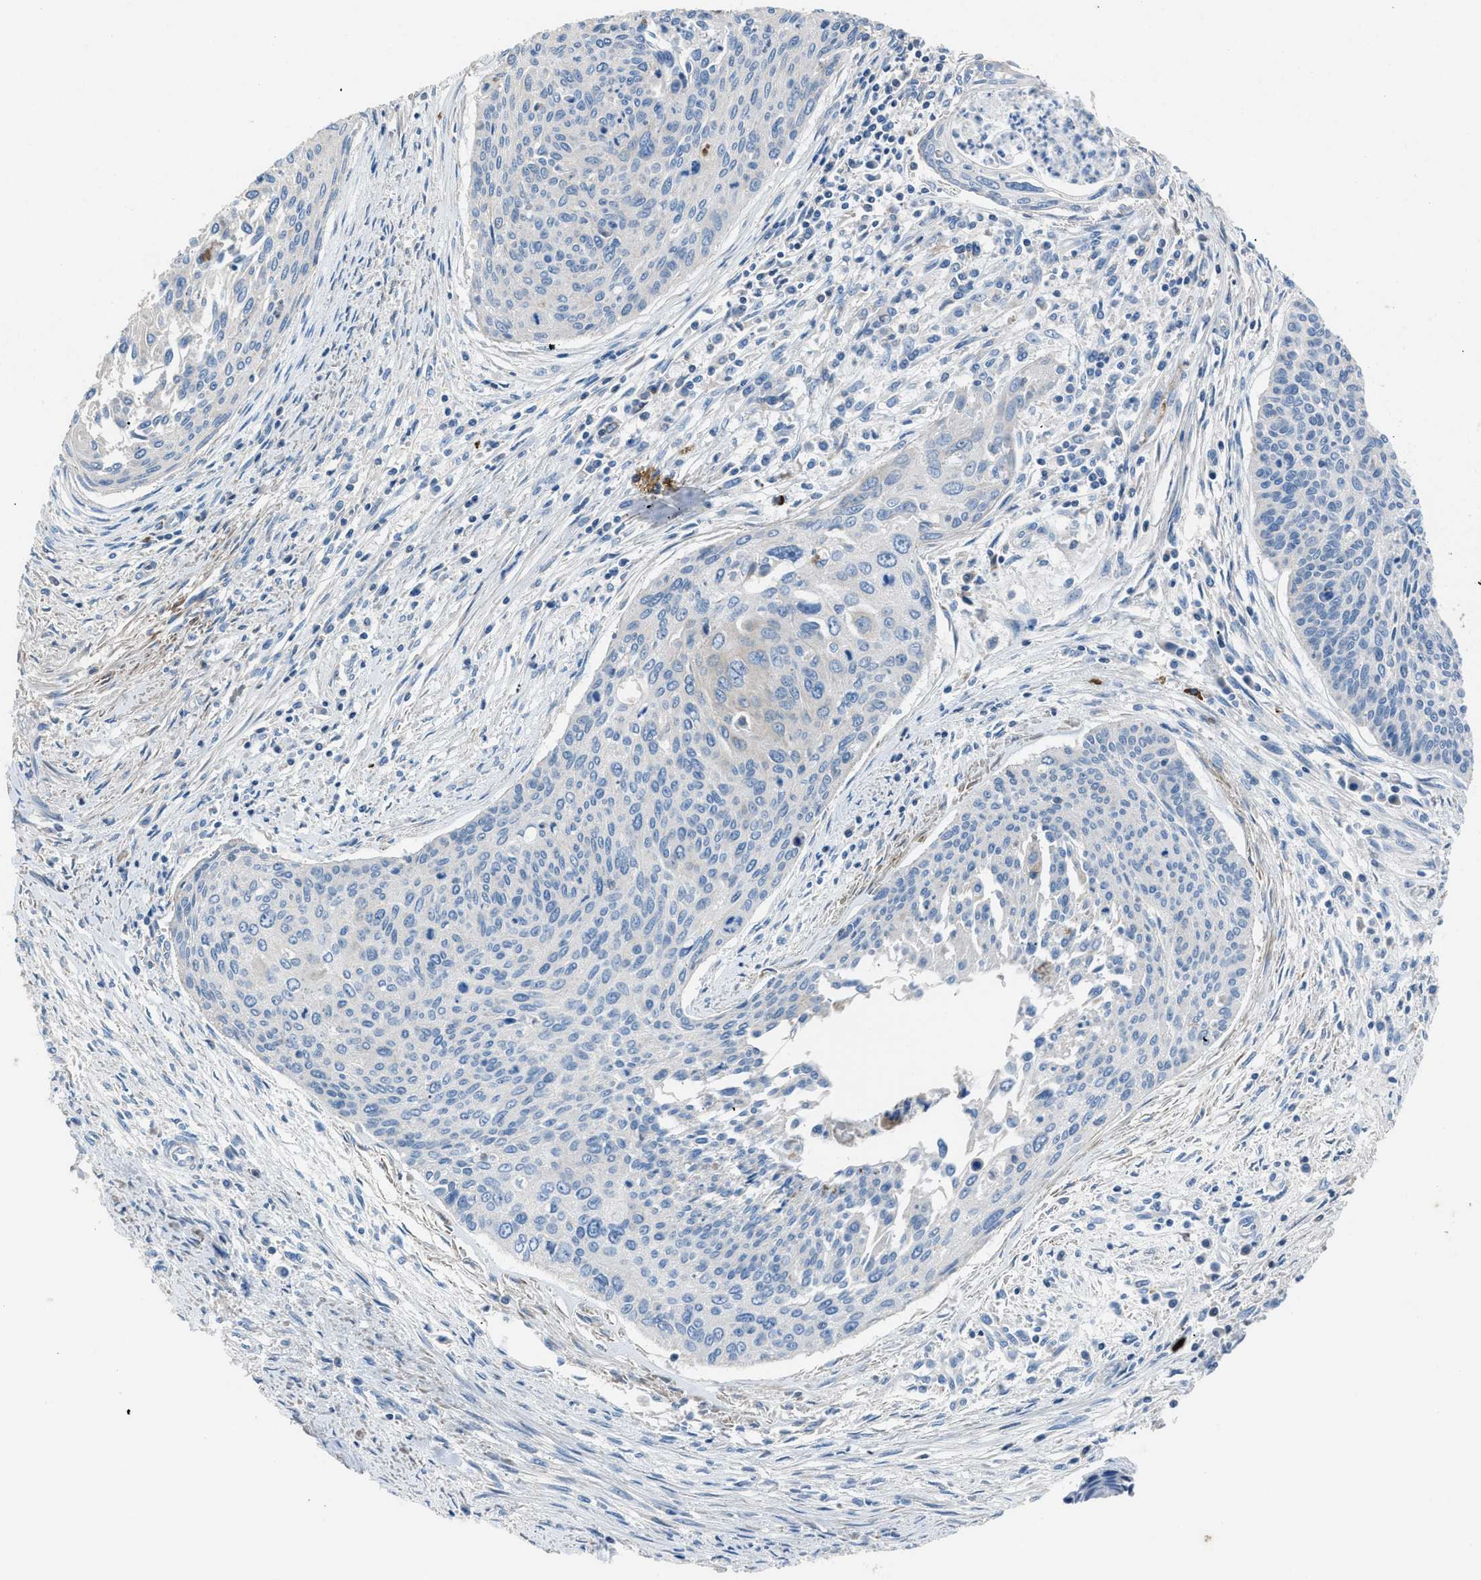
{"staining": {"intensity": "negative", "quantity": "none", "location": "none"}, "tissue": "cervical cancer", "cell_type": "Tumor cells", "image_type": "cancer", "snomed": [{"axis": "morphology", "description": "Squamous cell carcinoma, NOS"}, {"axis": "topography", "description": "Cervix"}], "caption": "Micrograph shows no significant protein staining in tumor cells of cervical cancer (squamous cell carcinoma).", "gene": "SGCZ", "patient": {"sex": "female", "age": 55}}